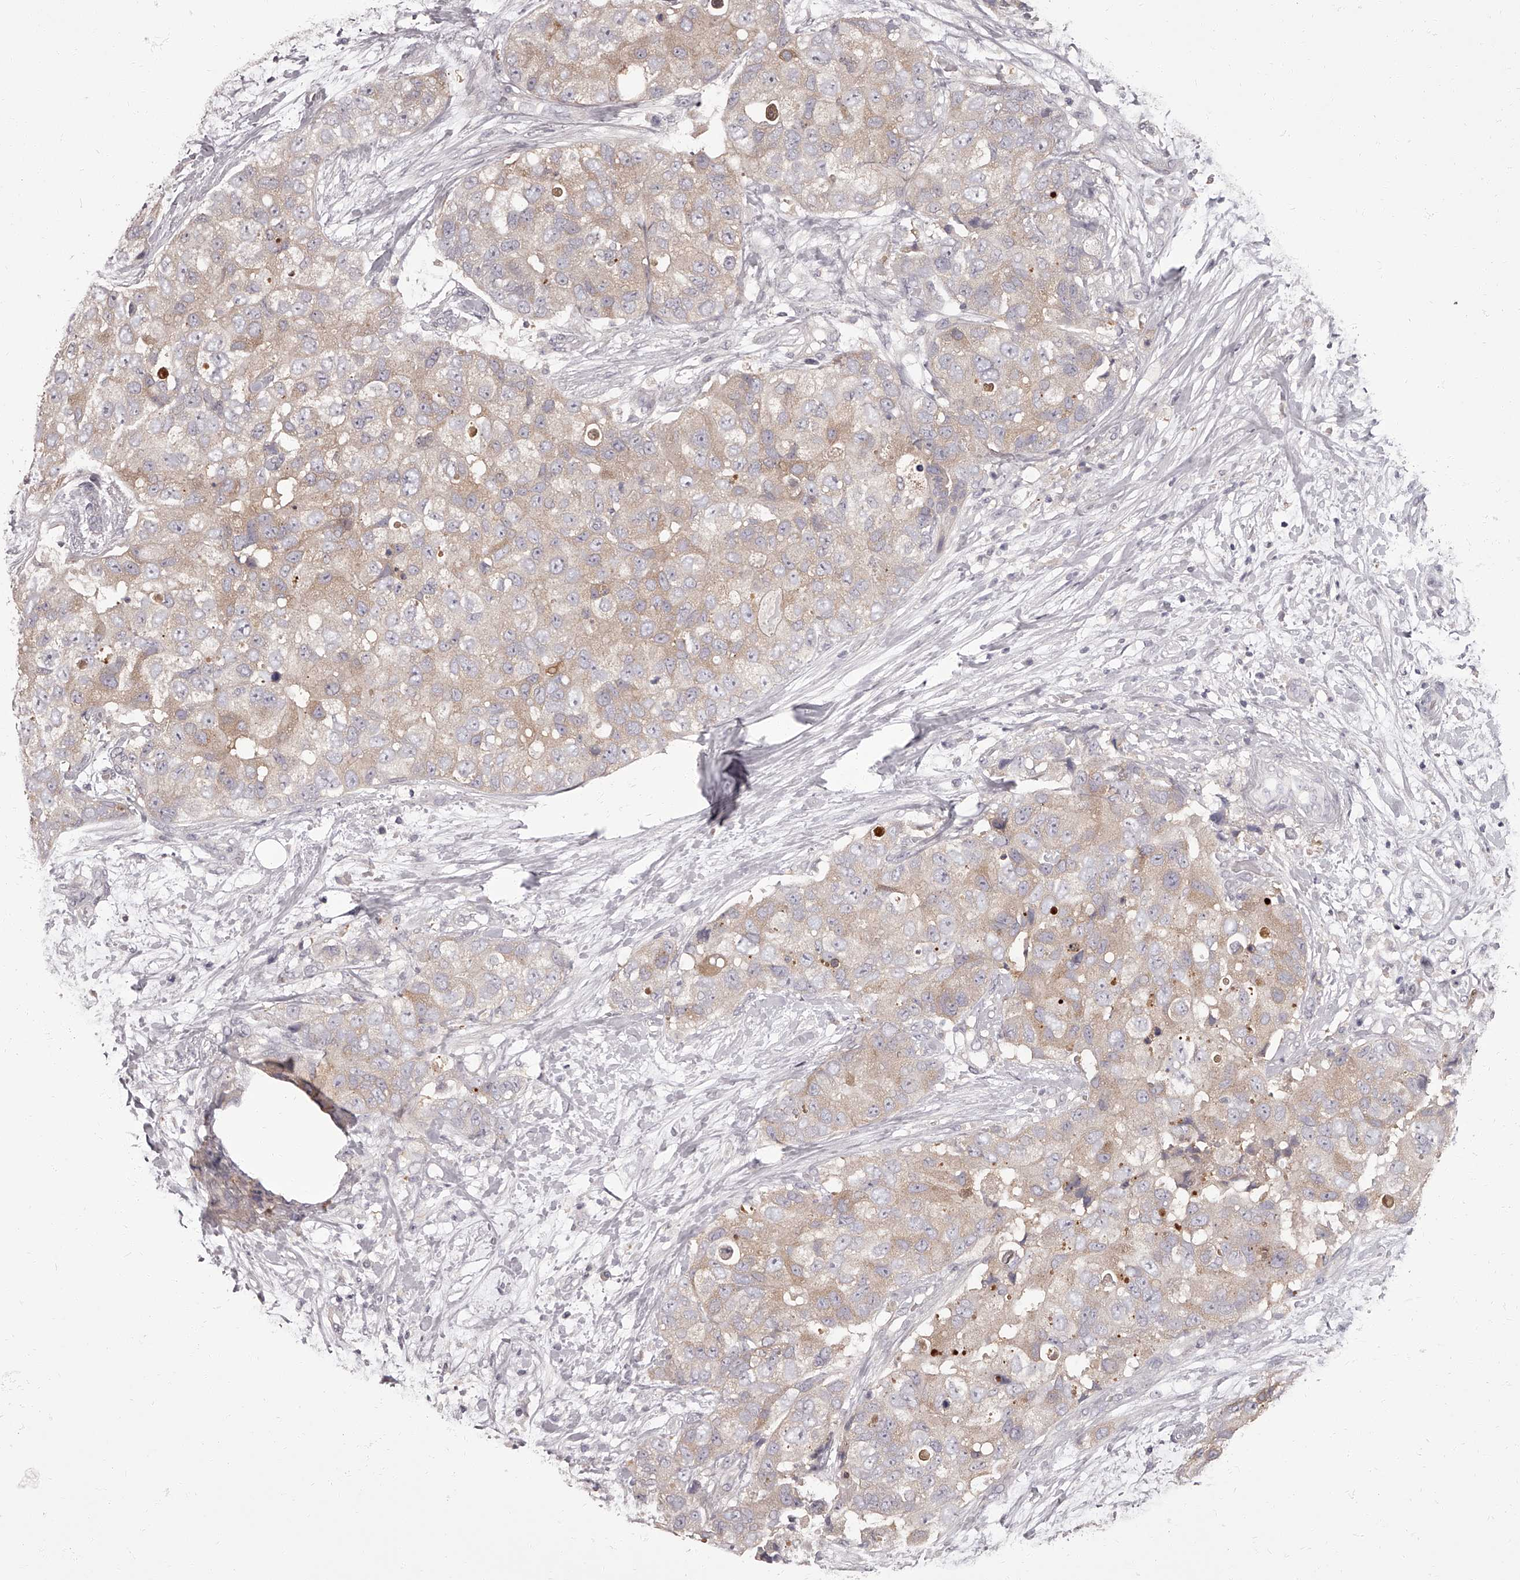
{"staining": {"intensity": "weak", "quantity": ">75%", "location": "cytoplasmic/membranous"}, "tissue": "breast cancer", "cell_type": "Tumor cells", "image_type": "cancer", "snomed": [{"axis": "morphology", "description": "Duct carcinoma"}, {"axis": "topography", "description": "Breast"}], "caption": "Weak cytoplasmic/membranous protein positivity is appreciated in approximately >75% of tumor cells in breast cancer. (Brightfield microscopy of DAB IHC at high magnification).", "gene": "APEH", "patient": {"sex": "female", "age": 62}}